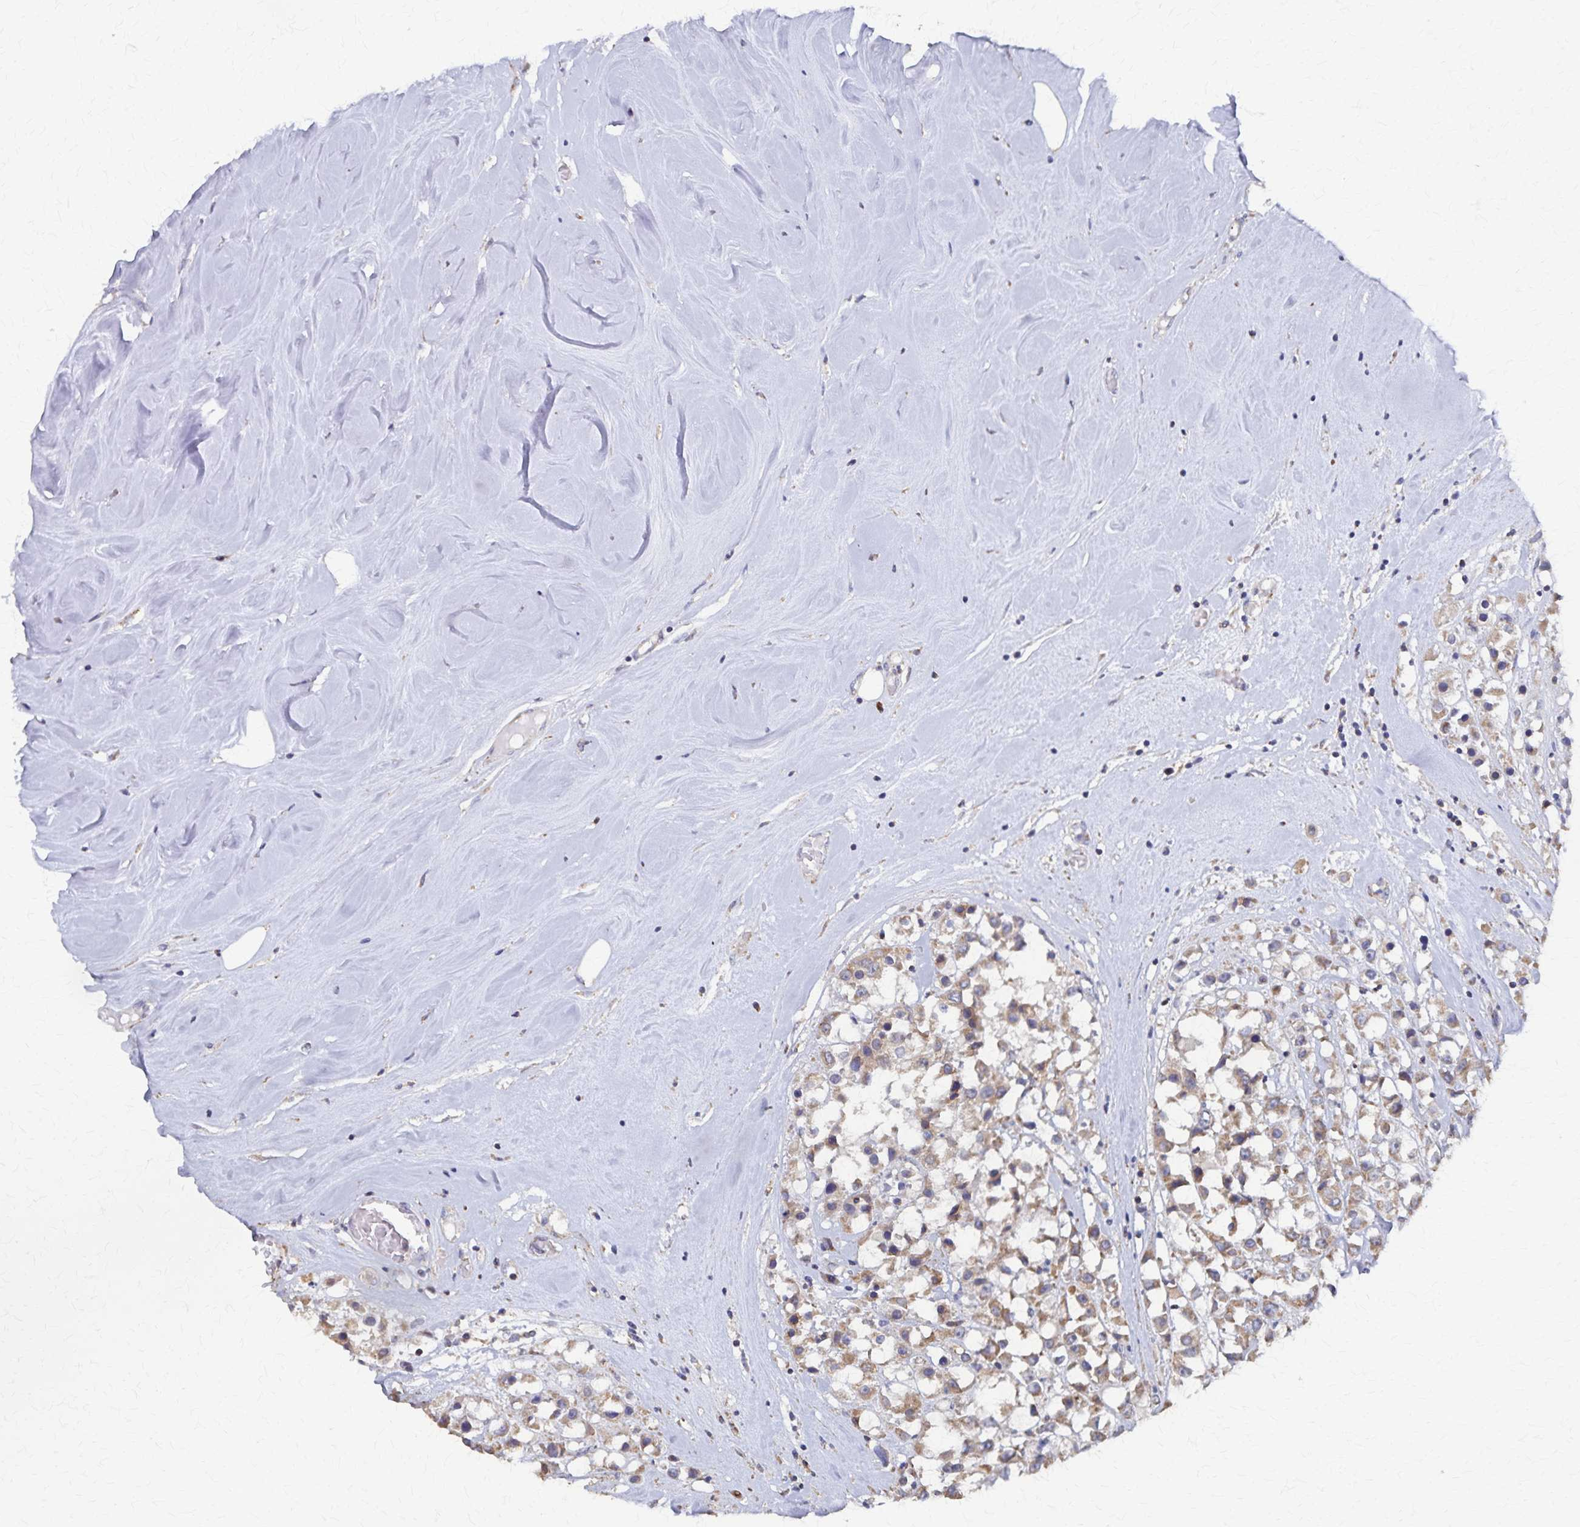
{"staining": {"intensity": "moderate", "quantity": ">75%", "location": "cytoplasmic/membranous"}, "tissue": "breast cancer", "cell_type": "Tumor cells", "image_type": "cancer", "snomed": [{"axis": "morphology", "description": "Duct carcinoma"}, {"axis": "topography", "description": "Breast"}], "caption": "A micrograph of human breast invasive ductal carcinoma stained for a protein displays moderate cytoplasmic/membranous brown staining in tumor cells.", "gene": "PGAP2", "patient": {"sex": "female", "age": 61}}